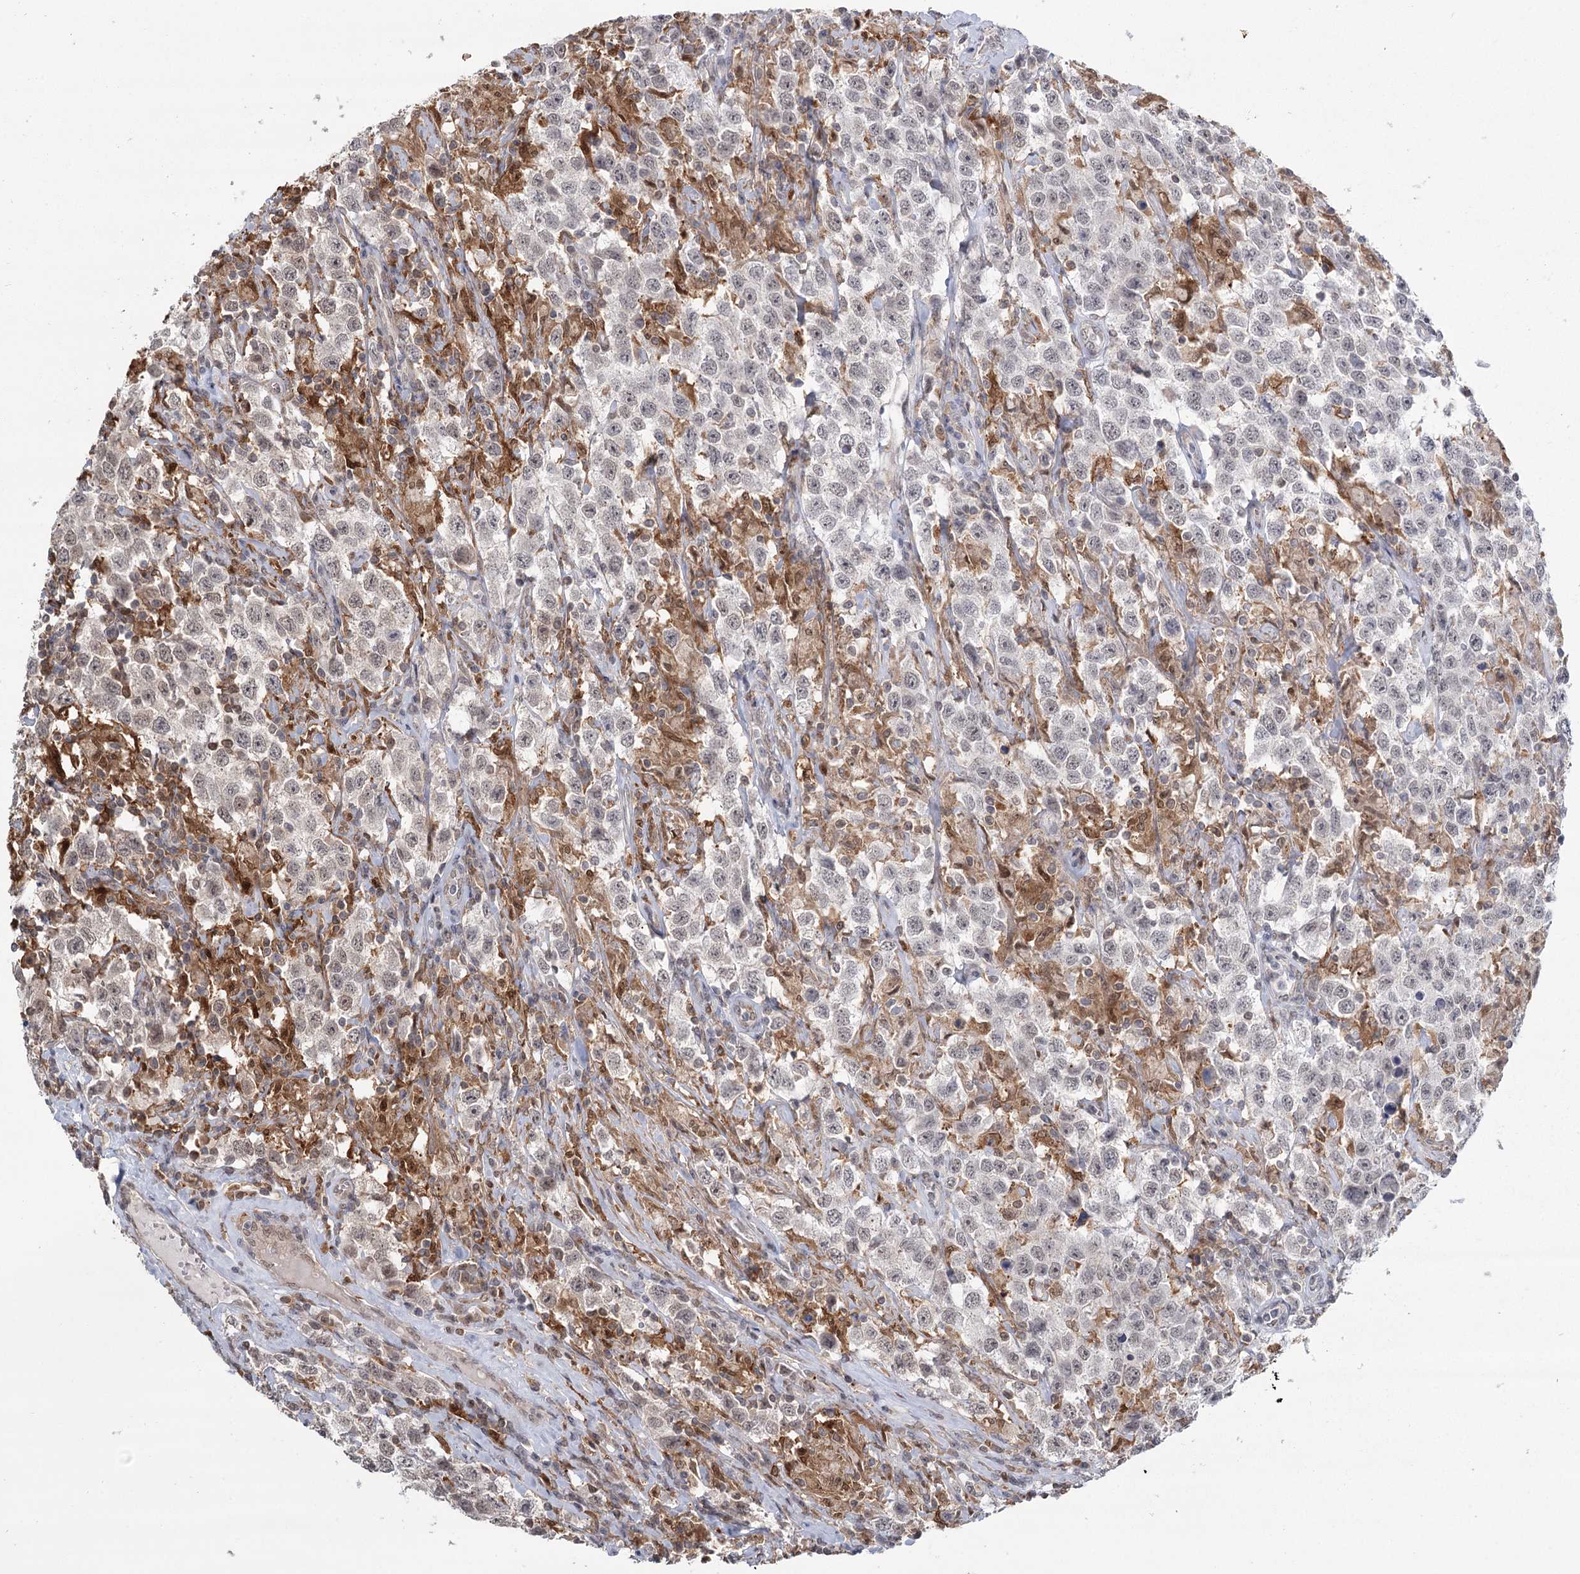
{"staining": {"intensity": "negative", "quantity": "none", "location": "none"}, "tissue": "testis cancer", "cell_type": "Tumor cells", "image_type": "cancer", "snomed": [{"axis": "morphology", "description": "Seminoma, NOS"}, {"axis": "topography", "description": "Testis"}], "caption": "Human testis cancer (seminoma) stained for a protein using immunohistochemistry demonstrates no staining in tumor cells.", "gene": "TMEM70", "patient": {"sex": "male", "age": 41}}